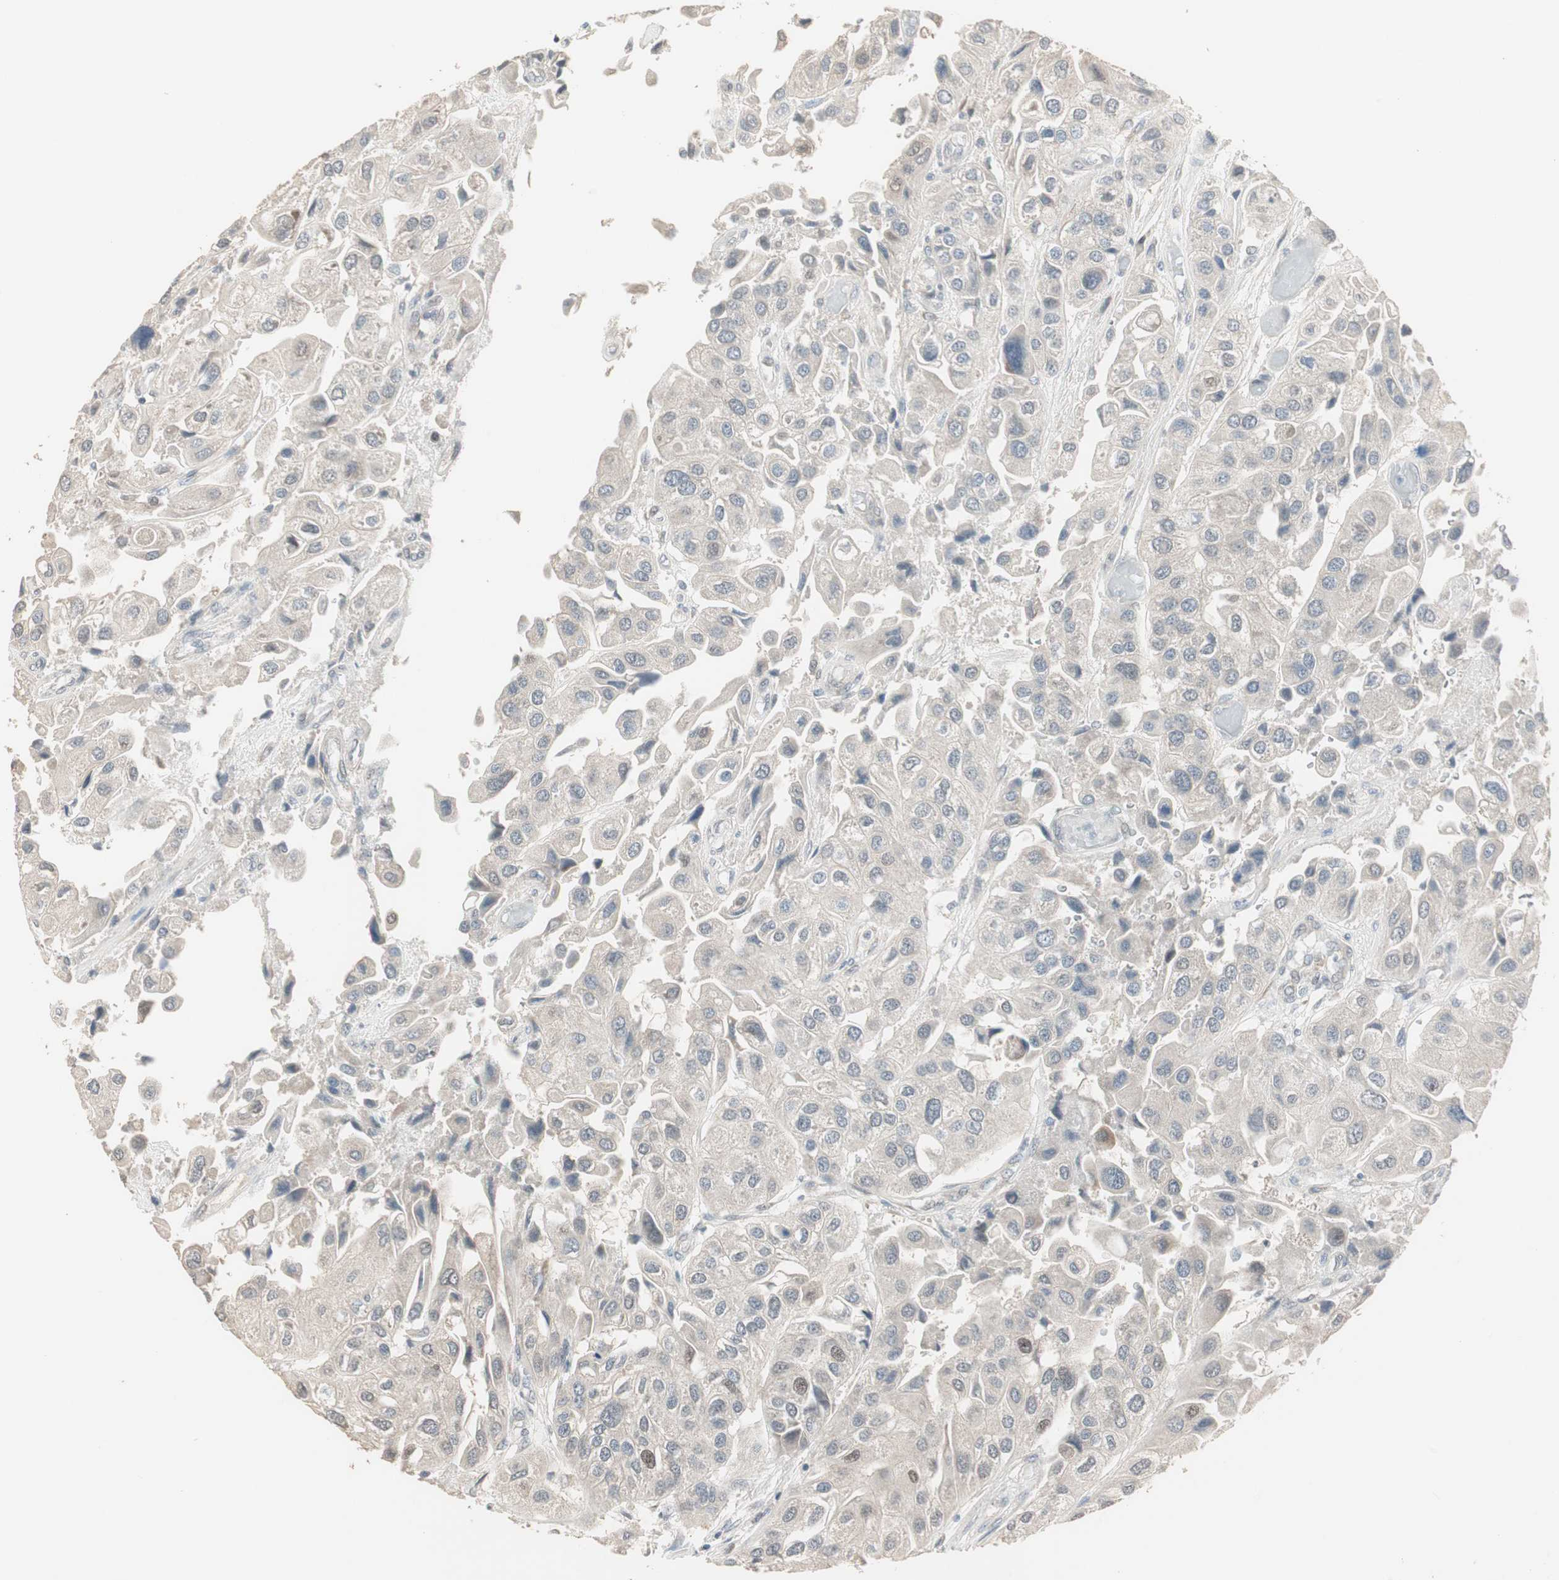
{"staining": {"intensity": "weak", "quantity": "<25%", "location": "nuclear"}, "tissue": "urothelial cancer", "cell_type": "Tumor cells", "image_type": "cancer", "snomed": [{"axis": "morphology", "description": "Urothelial carcinoma, High grade"}, {"axis": "topography", "description": "Urinary bladder"}], "caption": "A high-resolution micrograph shows immunohistochemistry staining of urothelial carcinoma (high-grade), which shows no significant staining in tumor cells.", "gene": "PDZK1", "patient": {"sex": "female", "age": 64}}